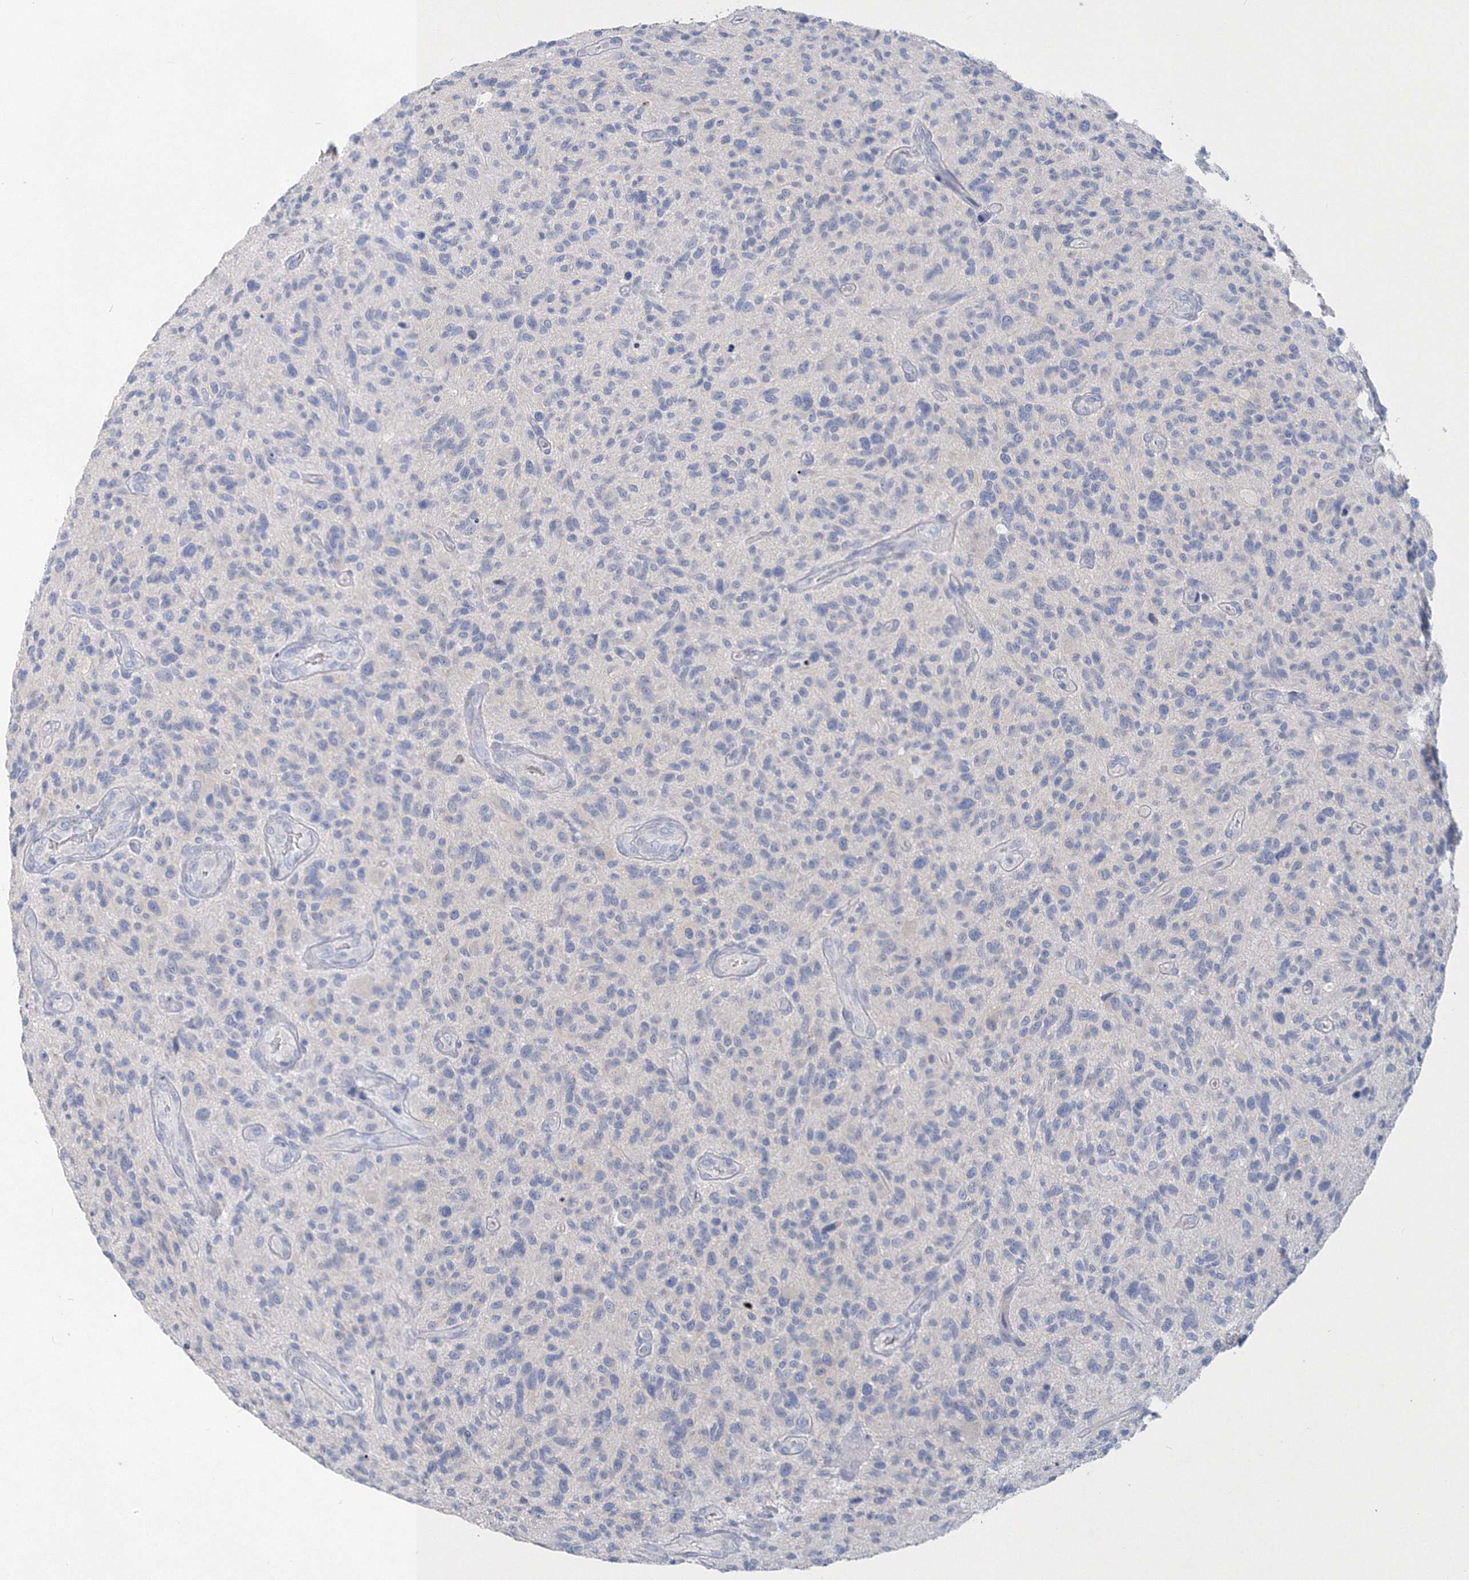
{"staining": {"intensity": "negative", "quantity": "none", "location": "none"}, "tissue": "glioma", "cell_type": "Tumor cells", "image_type": "cancer", "snomed": [{"axis": "morphology", "description": "Glioma, malignant, High grade"}, {"axis": "topography", "description": "Brain"}], "caption": "High-grade glioma (malignant) stained for a protein using IHC demonstrates no staining tumor cells.", "gene": "OSBPL6", "patient": {"sex": "male", "age": 47}}